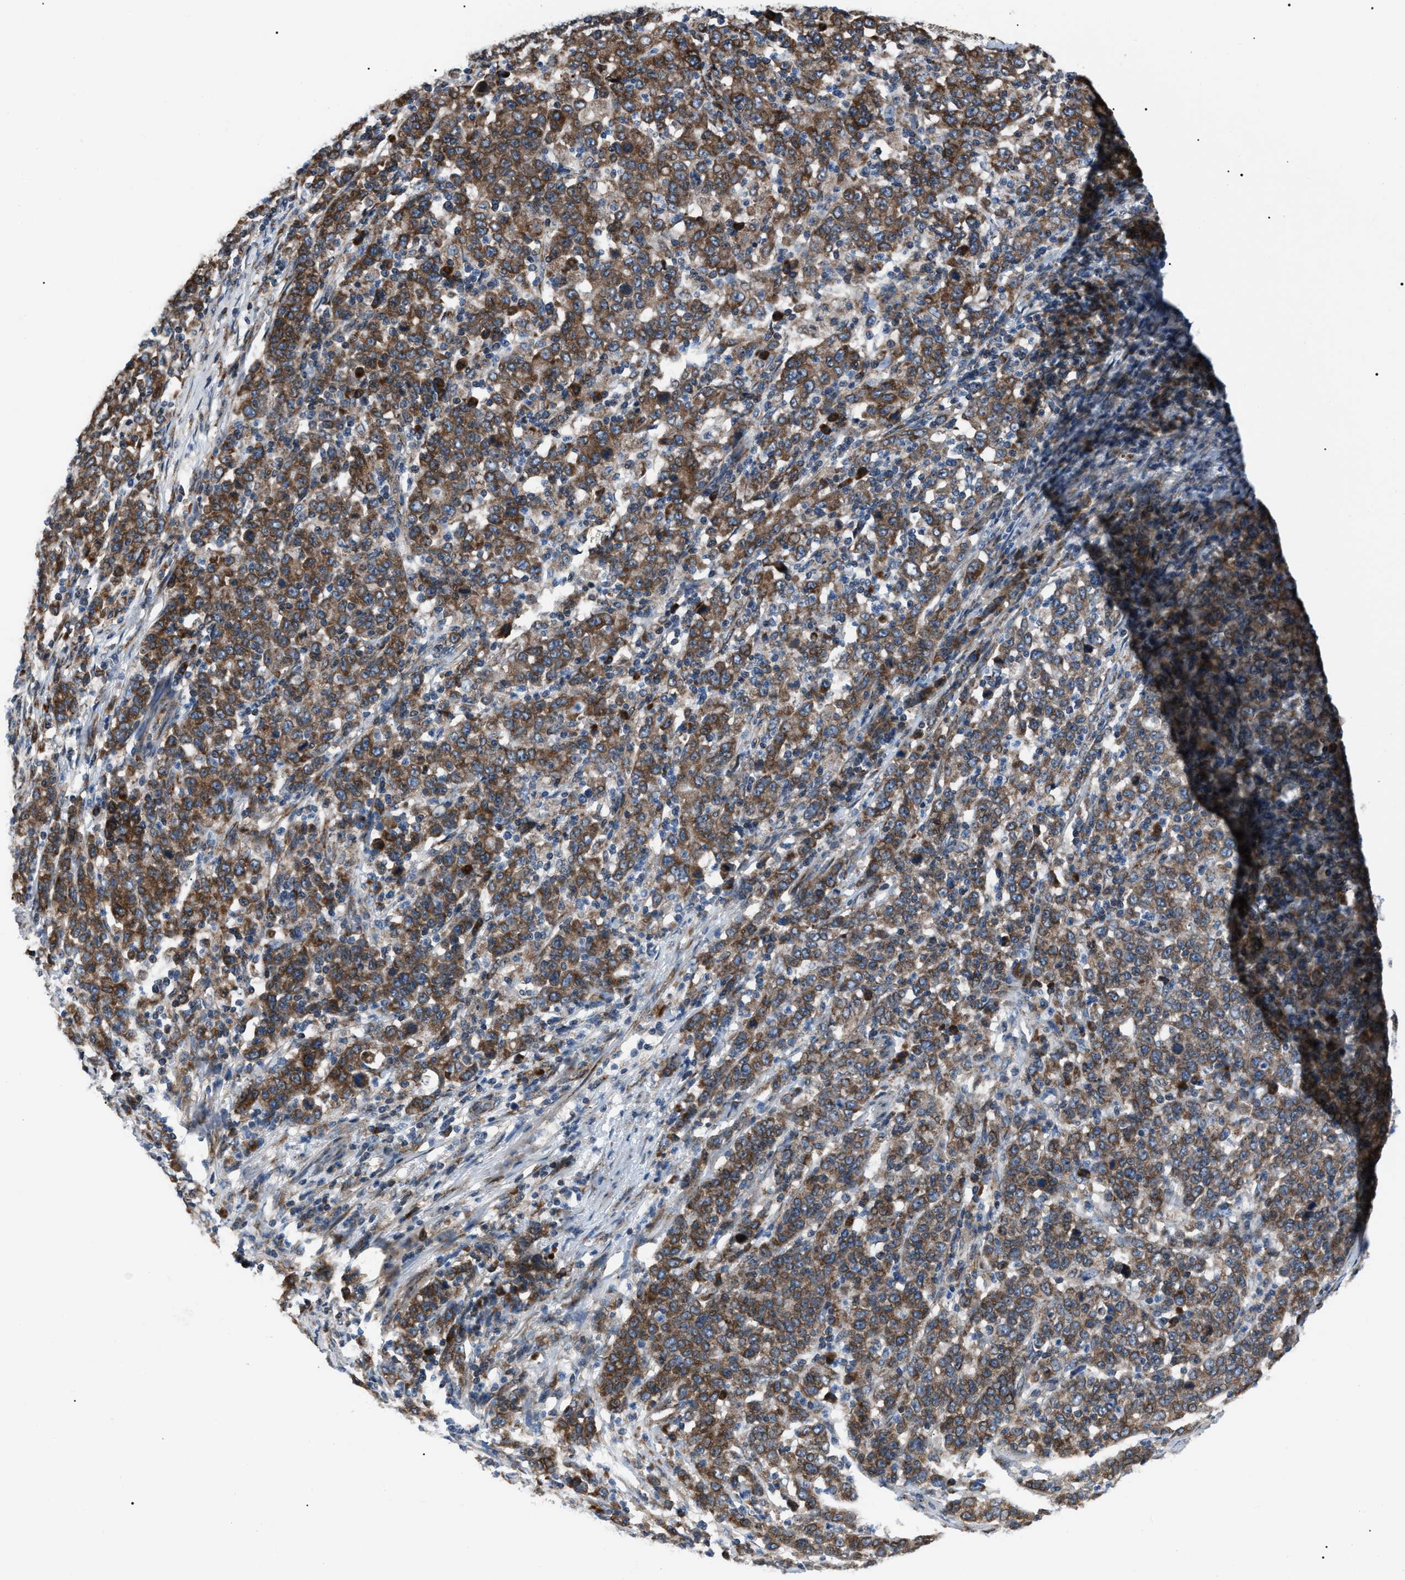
{"staining": {"intensity": "moderate", "quantity": ">75%", "location": "cytoplasmic/membranous"}, "tissue": "stomach cancer", "cell_type": "Tumor cells", "image_type": "cancer", "snomed": [{"axis": "morphology", "description": "Adenocarcinoma, NOS"}, {"axis": "topography", "description": "Stomach, upper"}], "caption": "An immunohistochemistry (IHC) image of tumor tissue is shown. Protein staining in brown highlights moderate cytoplasmic/membranous positivity in stomach cancer within tumor cells.", "gene": "AGO2", "patient": {"sex": "male", "age": 69}}